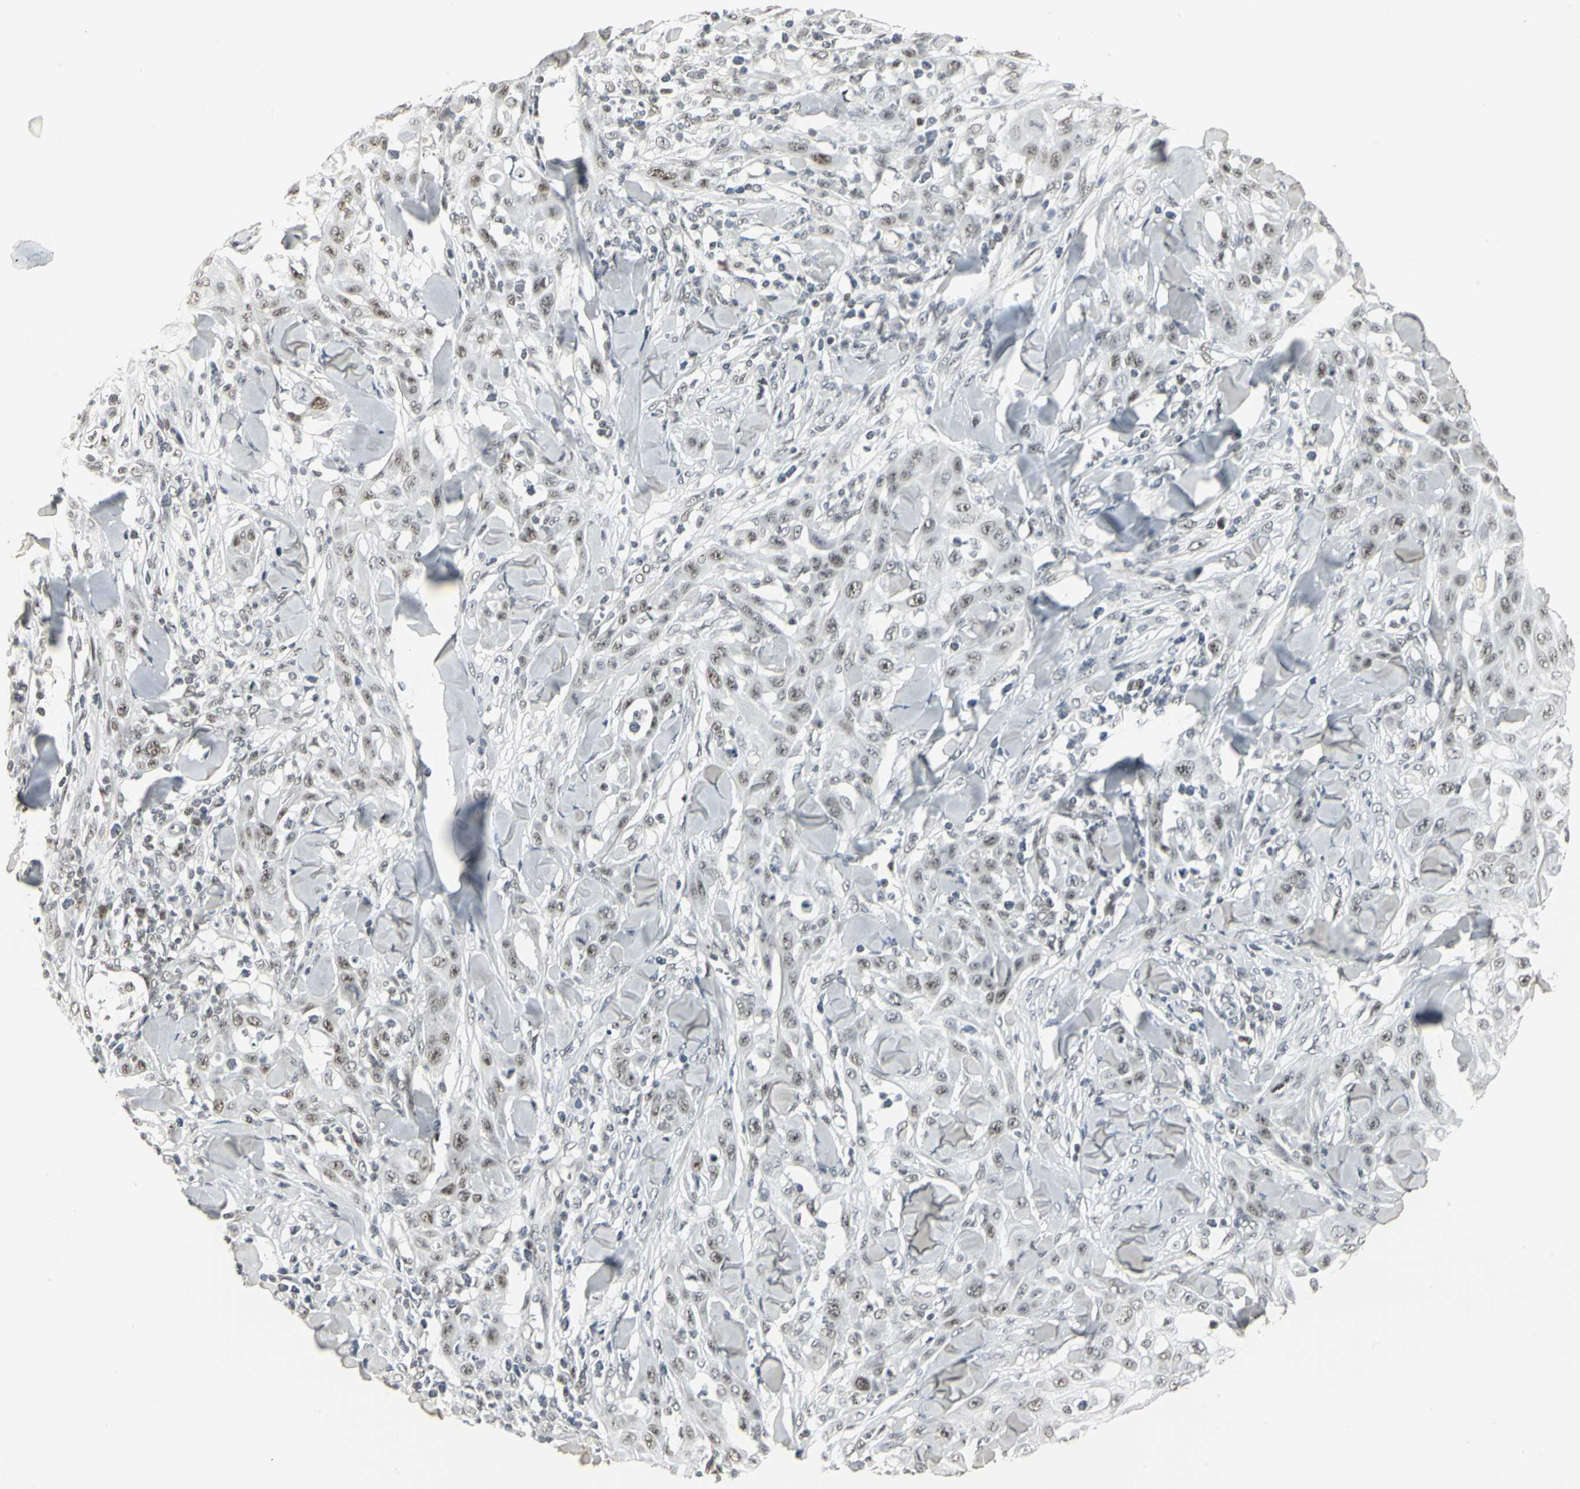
{"staining": {"intensity": "moderate", "quantity": ">75%", "location": "nuclear"}, "tissue": "skin cancer", "cell_type": "Tumor cells", "image_type": "cancer", "snomed": [{"axis": "morphology", "description": "Squamous cell carcinoma, NOS"}, {"axis": "topography", "description": "Skin"}], "caption": "Human skin cancer stained for a protein (brown) shows moderate nuclear positive positivity in approximately >75% of tumor cells.", "gene": "CBX3", "patient": {"sex": "male", "age": 24}}